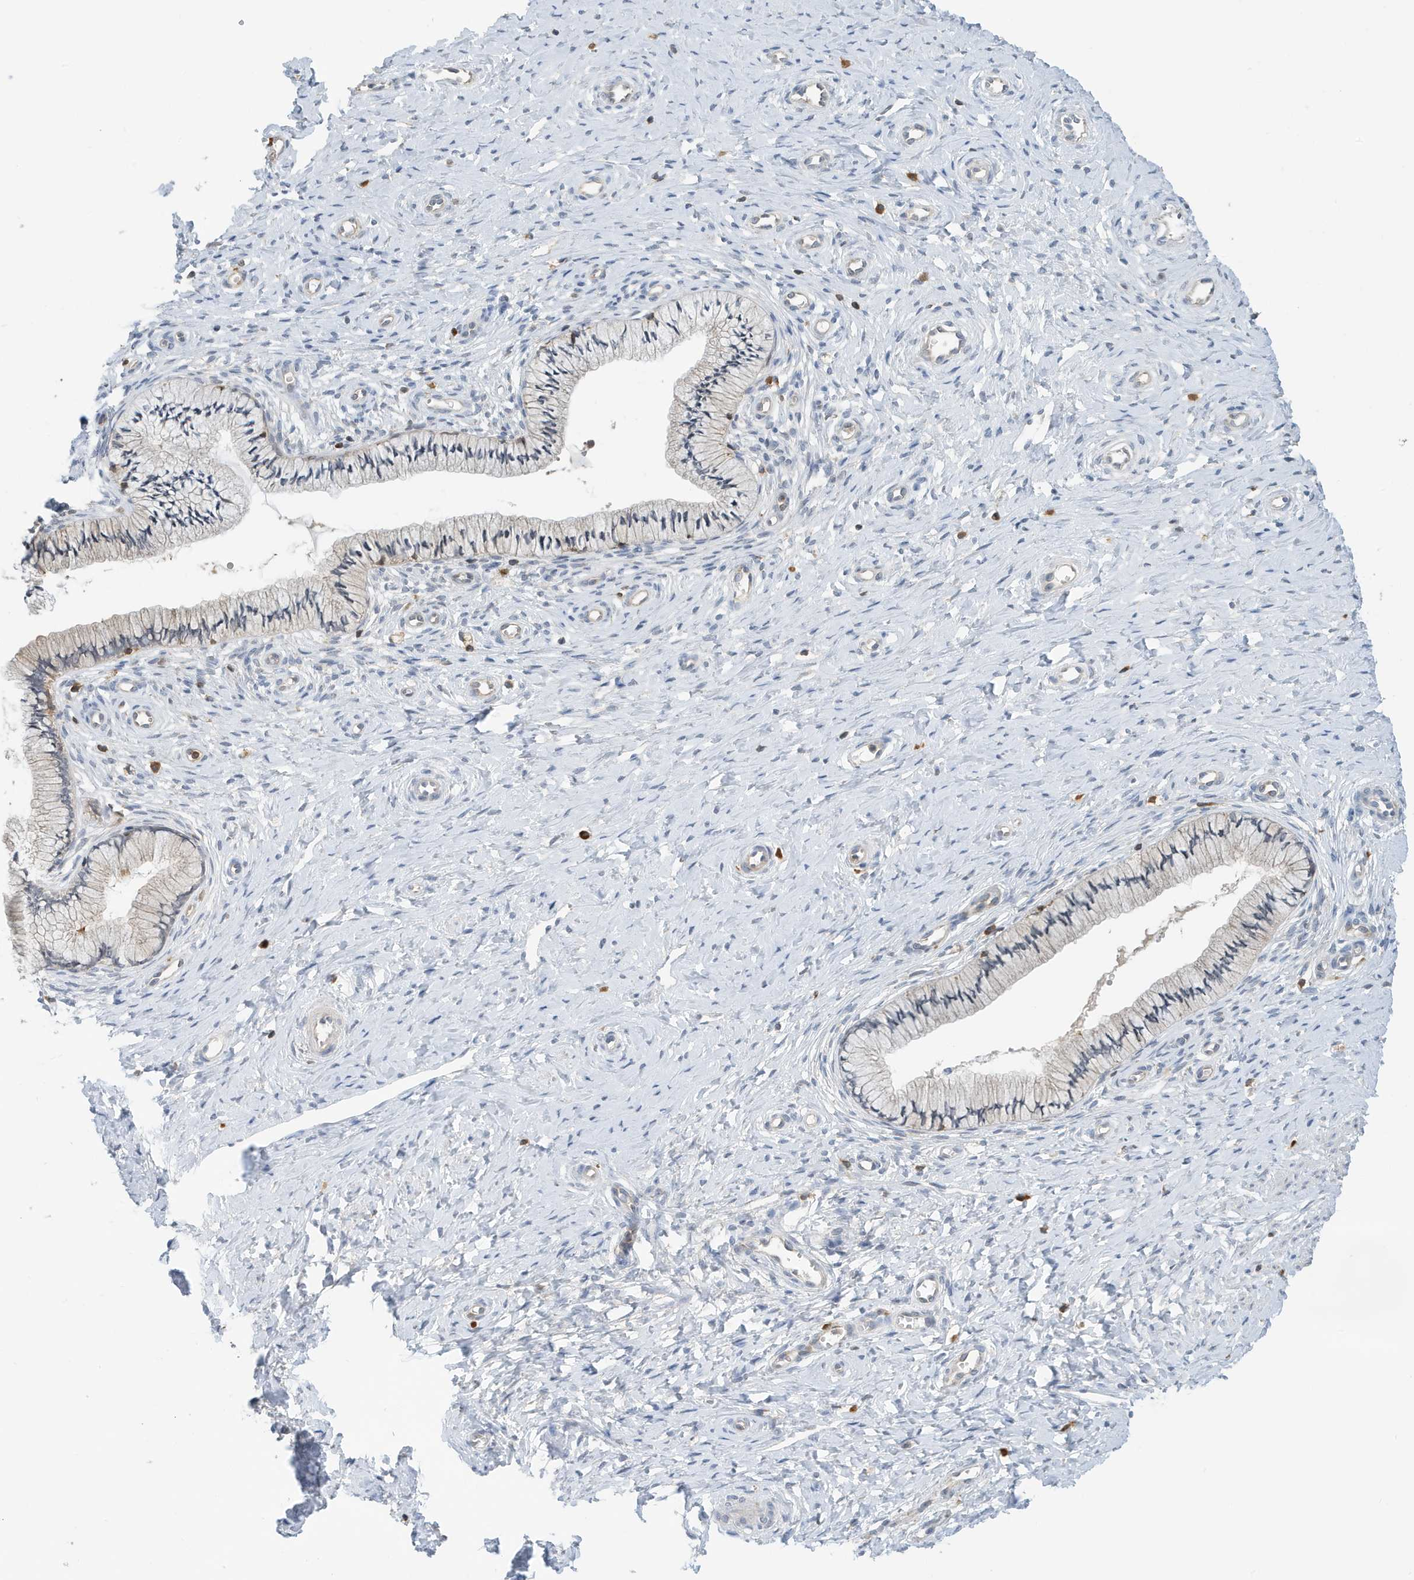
{"staining": {"intensity": "weak", "quantity": "<25%", "location": "cytoplasmic/membranous"}, "tissue": "cervix", "cell_type": "Glandular cells", "image_type": "normal", "snomed": [{"axis": "morphology", "description": "Normal tissue, NOS"}, {"axis": "topography", "description": "Cervix"}], "caption": "The photomicrograph displays no significant expression in glandular cells of cervix.", "gene": "NSUN3", "patient": {"sex": "female", "age": 36}}